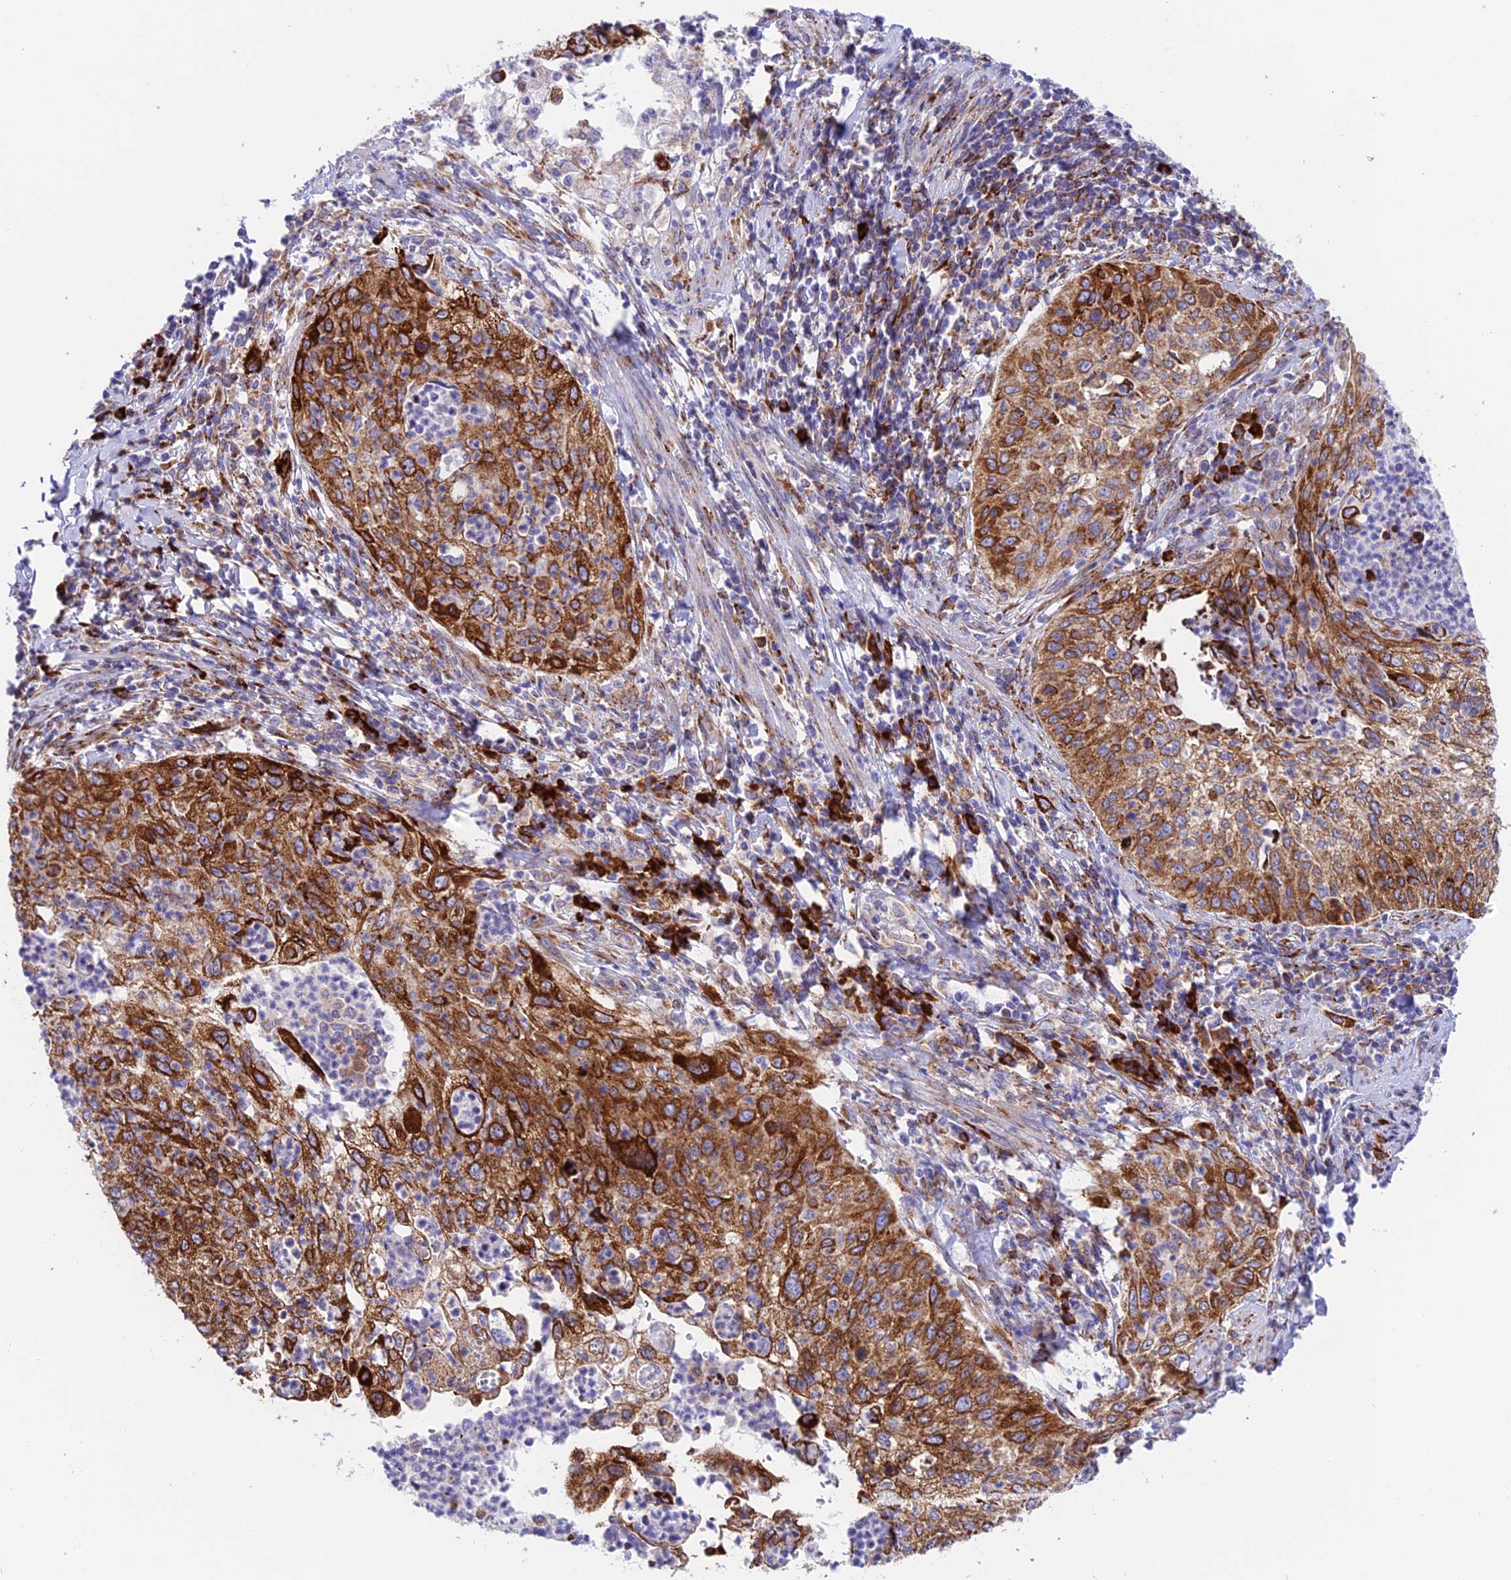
{"staining": {"intensity": "strong", "quantity": ">75%", "location": "cytoplasmic/membranous"}, "tissue": "cervical cancer", "cell_type": "Tumor cells", "image_type": "cancer", "snomed": [{"axis": "morphology", "description": "Squamous cell carcinoma, NOS"}, {"axis": "topography", "description": "Cervix"}], "caption": "An immunohistochemistry (IHC) histopathology image of neoplastic tissue is shown. Protein staining in brown highlights strong cytoplasmic/membranous positivity in cervical cancer within tumor cells.", "gene": "TUBGCP6", "patient": {"sex": "female", "age": 30}}